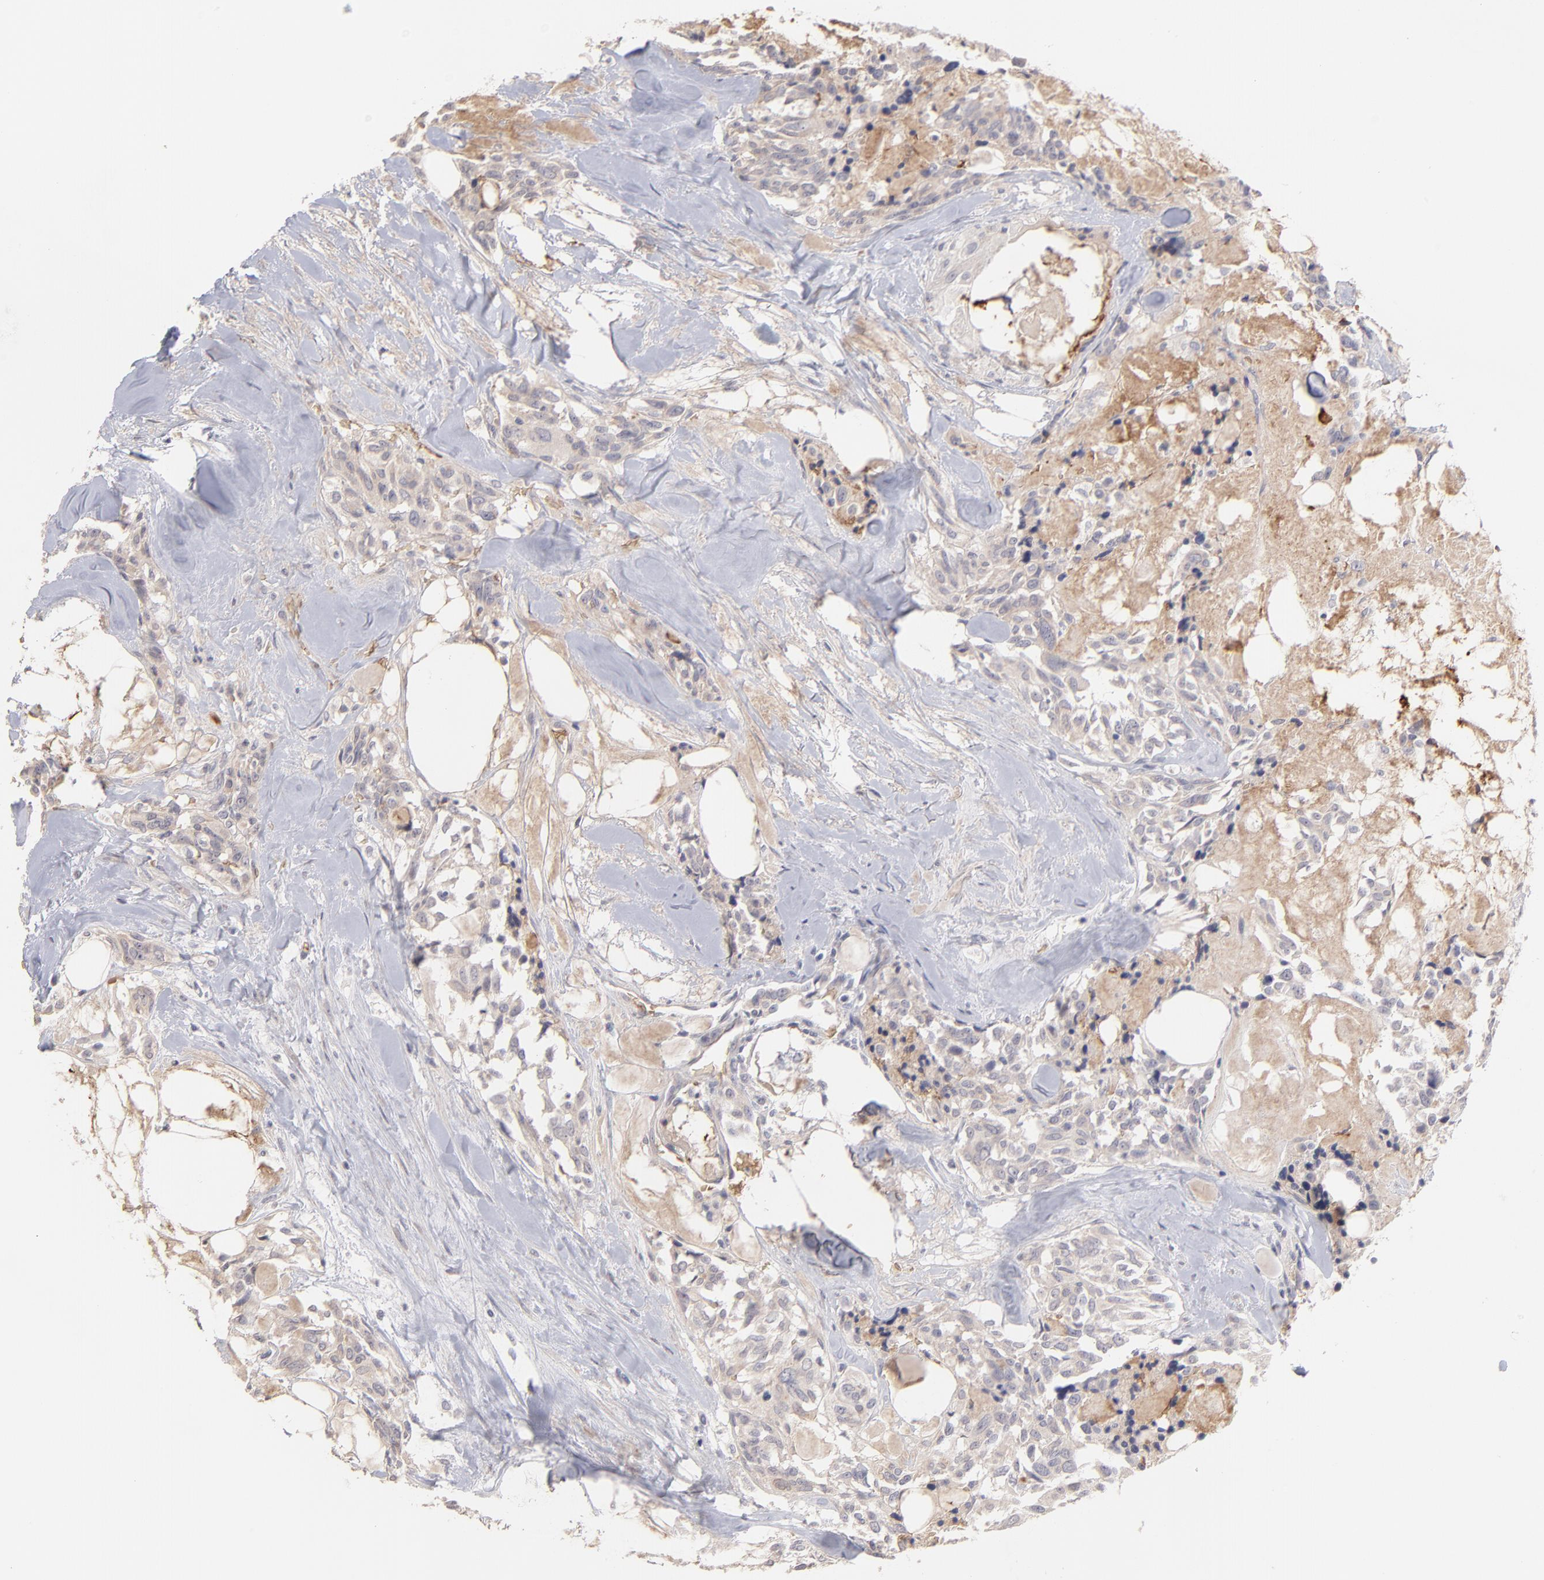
{"staining": {"intensity": "weak", "quantity": "25%-75%", "location": "cytoplasmic/membranous"}, "tissue": "thyroid cancer", "cell_type": "Tumor cells", "image_type": "cancer", "snomed": [{"axis": "morphology", "description": "Carcinoma, NOS"}, {"axis": "morphology", "description": "Carcinoid, malignant, NOS"}, {"axis": "topography", "description": "Thyroid gland"}], "caption": "Immunohistochemical staining of thyroid cancer (carcinoid (malignant)) reveals weak cytoplasmic/membranous protein staining in approximately 25%-75% of tumor cells.", "gene": "F13B", "patient": {"sex": "male", "age": 33}}